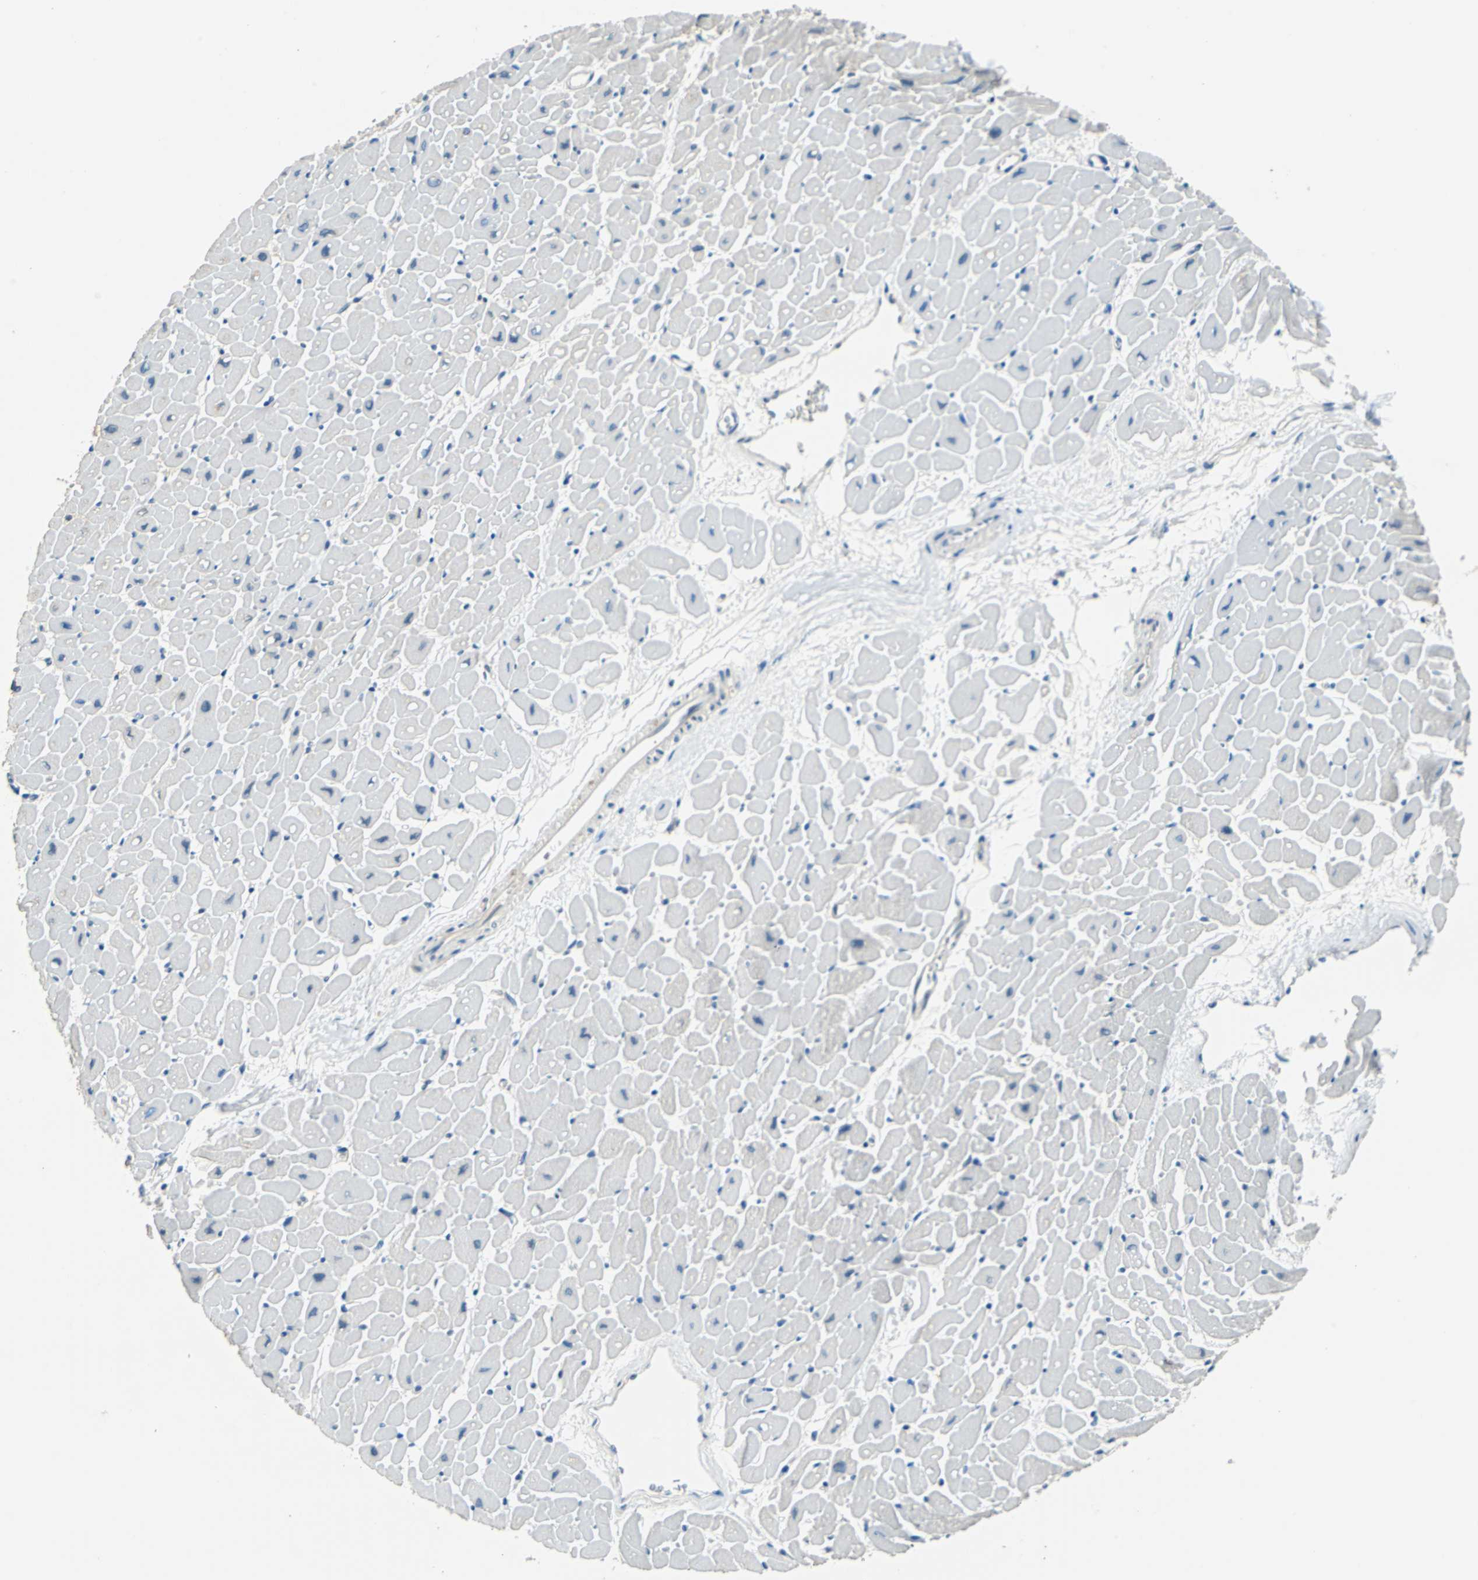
{"staining": {"intensity": "negative", "quantity": "none", "location": "none"}, "tissue": "heart muscle", "cell_type": "Cardiomyocytes", "image_type": "normal", "snomed": [{"axis": "morphology", "description": "Normal tissue, NOS"}, {"axis": "topography", "description": "Heart"}], "caption": "A photomicrograph of human heart muscle is negative for staining in cardiomyocytes. (DAB immunohistochemistry visualized using brightfield microscopy, high magnification).", "gene": "FKBP4", "patient": {"sex": "male", "age": 45}}